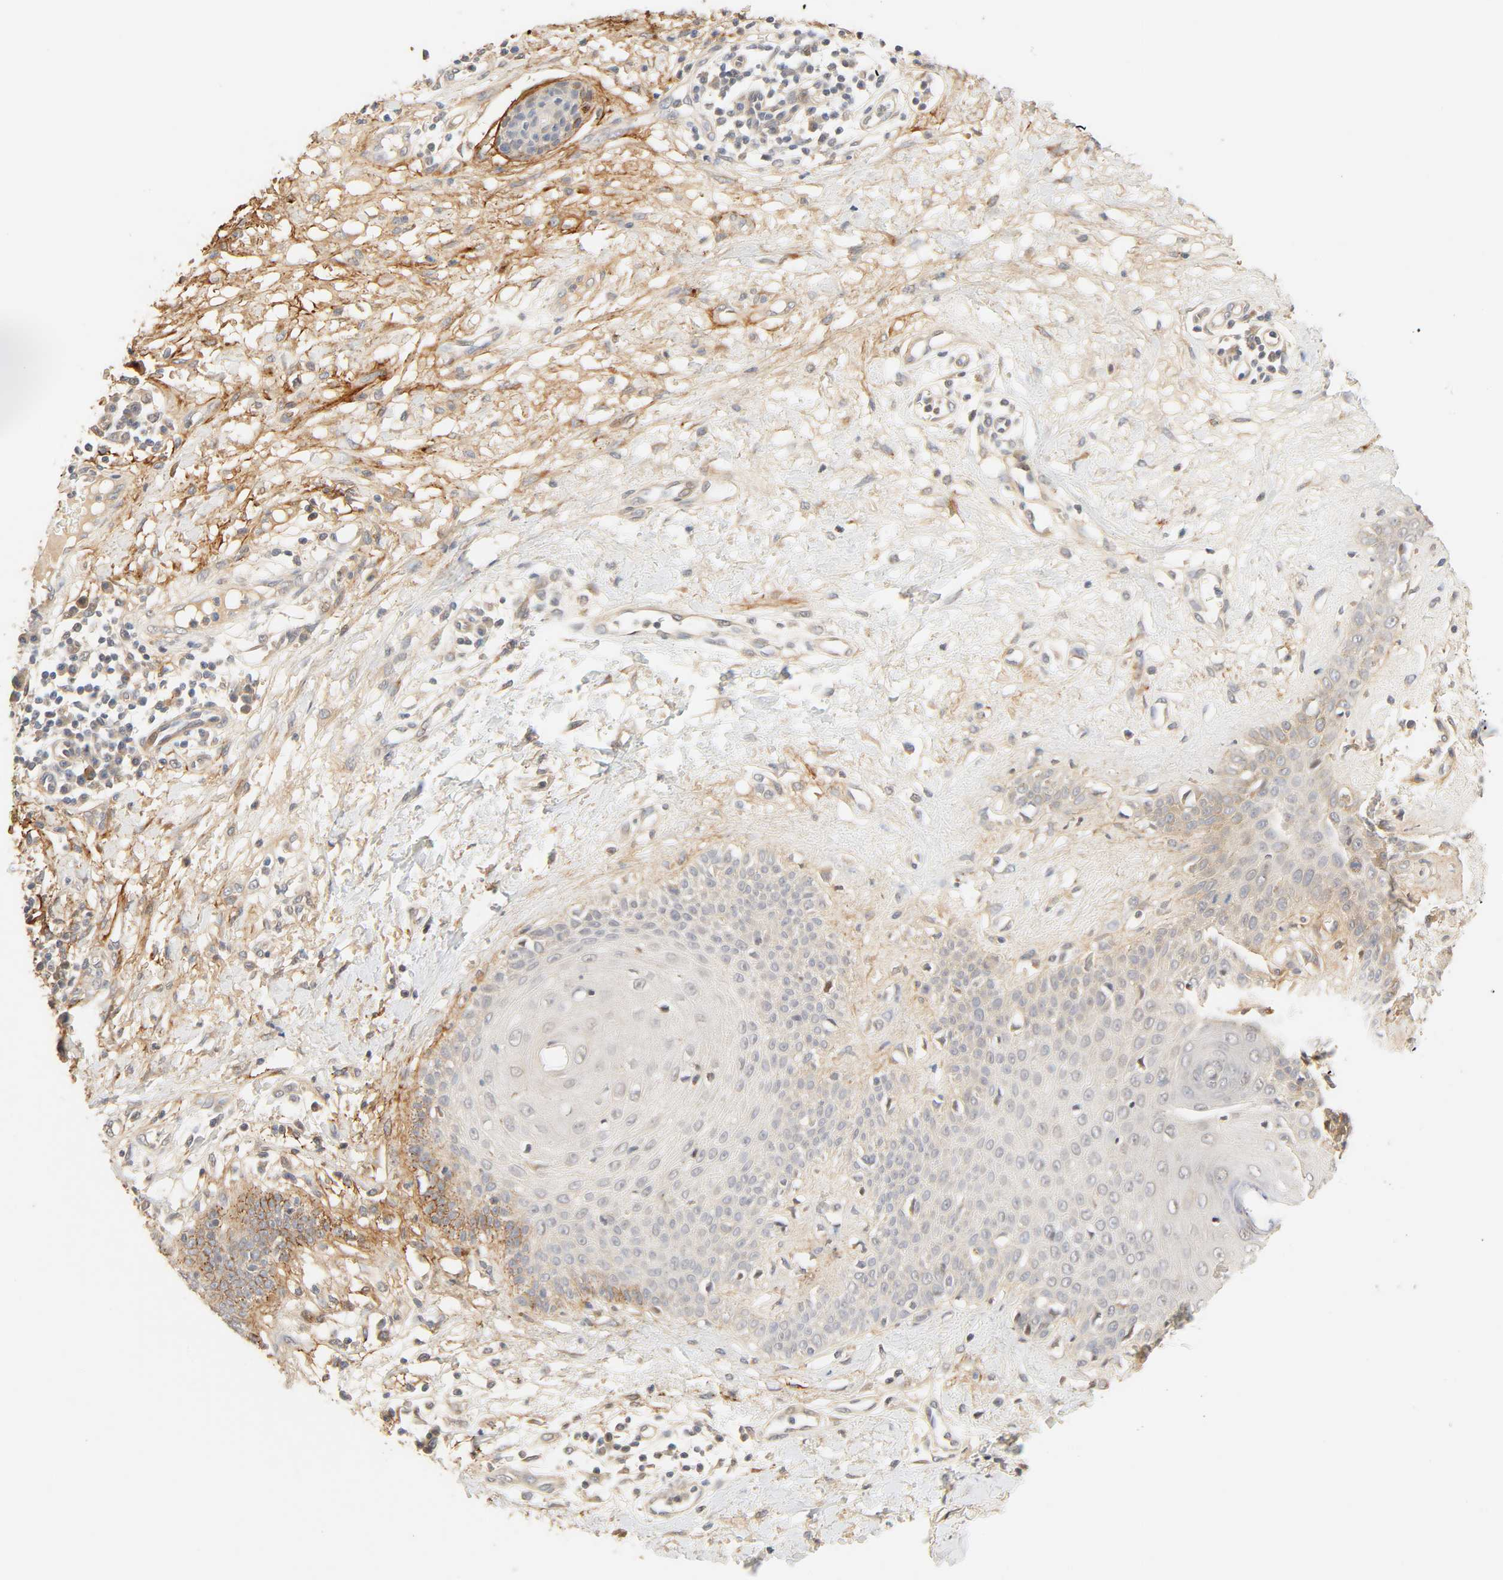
{"staining": {"intensity": "weak", "quantity": "<25%", "location": "cytoplasmic/membranous"}, "tissue": "skin cancer", "cell_type": "Tumor cells", "image_type": "cancer", "snomed": [{"axis": "morphology", "description": "Squamous cell carcinoma, NOS"}, {"axis": "topography", "description": "Skin"}], "caption": "Immunohistochemistry (IHC) of human skin cancer (squamous cell carcinoma) demonstrates no expression in tumor cells.", "gene": "CACNA1G", "patient": {"sex": "female", "age": 78}}